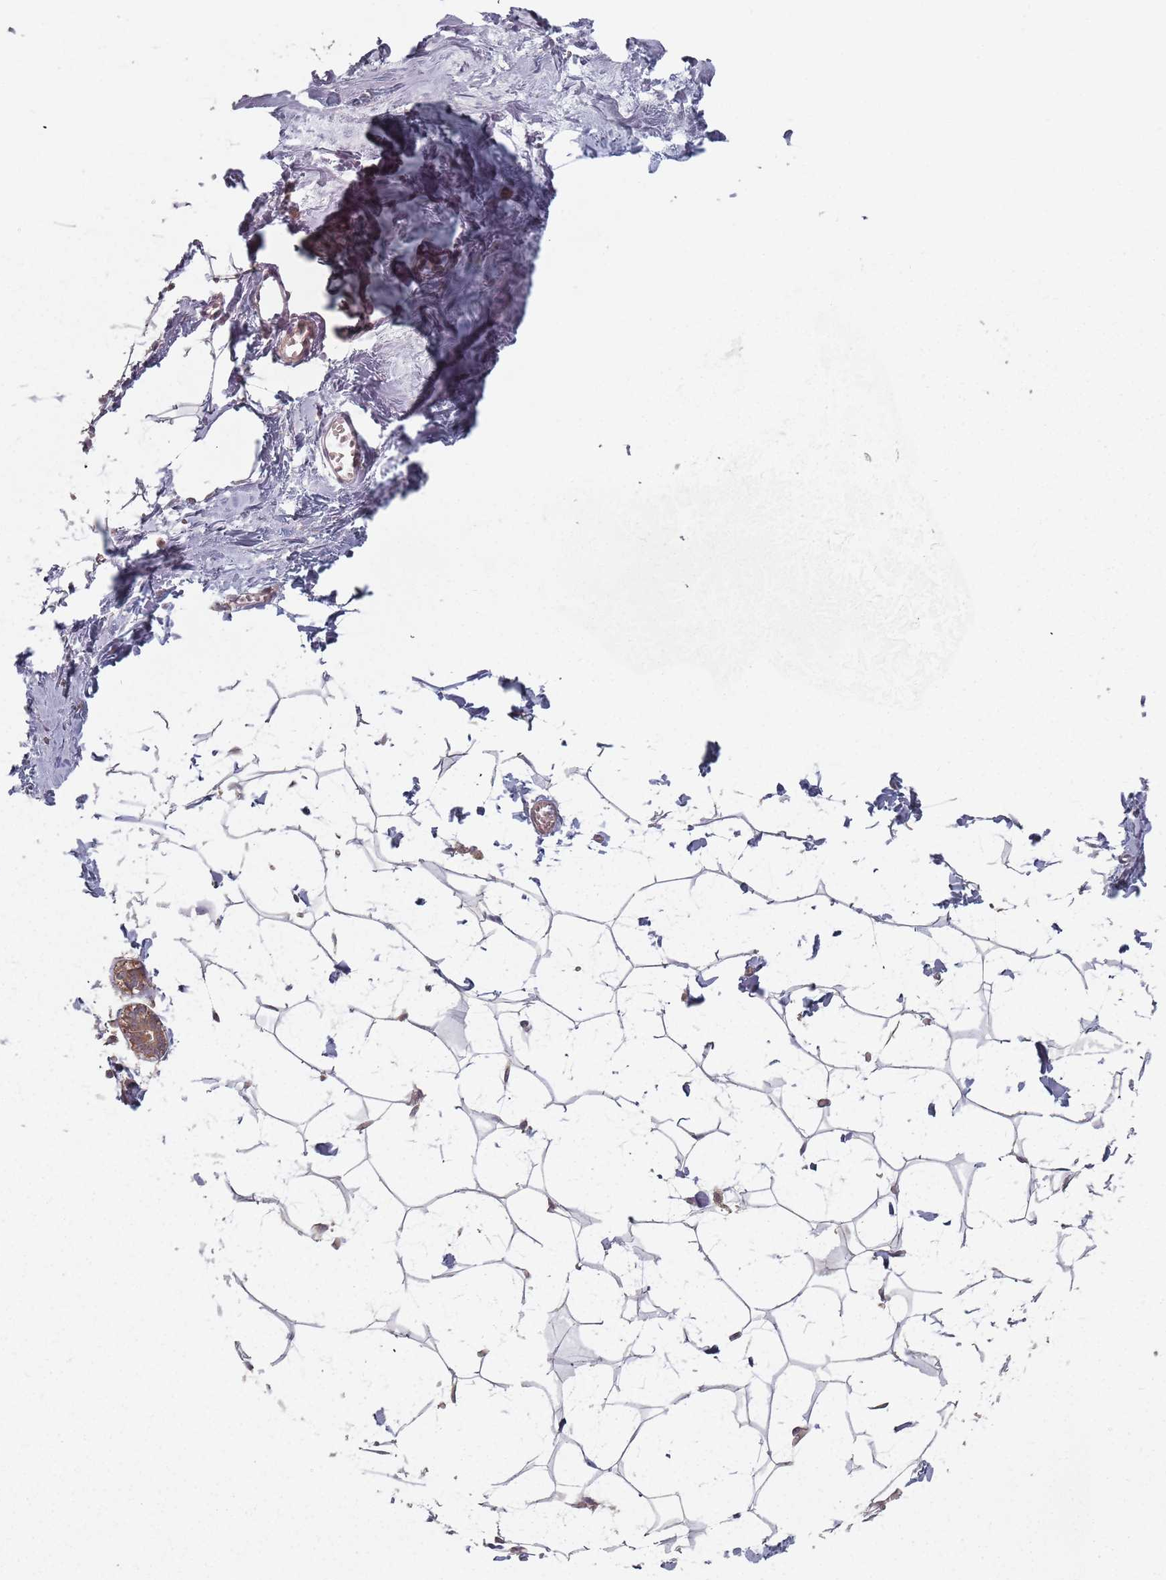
{"staining": {"intensity": "negative", "quantity": "none", "location": "none"}, "tissue": "breast", "cell_type": "Adipocytes", "image_type": "normal", "snomed": [{"axis": "morphology", "description": "Normal tissue, NOS"}, {"axis": "topography", "description": "Breast"}], "caption": "Immunohistochemical staining of normal breast demonstrates no significant staining in adipocytes.", "gene": "C3orf14", "patient": {"sex": "female", "age": 27}}